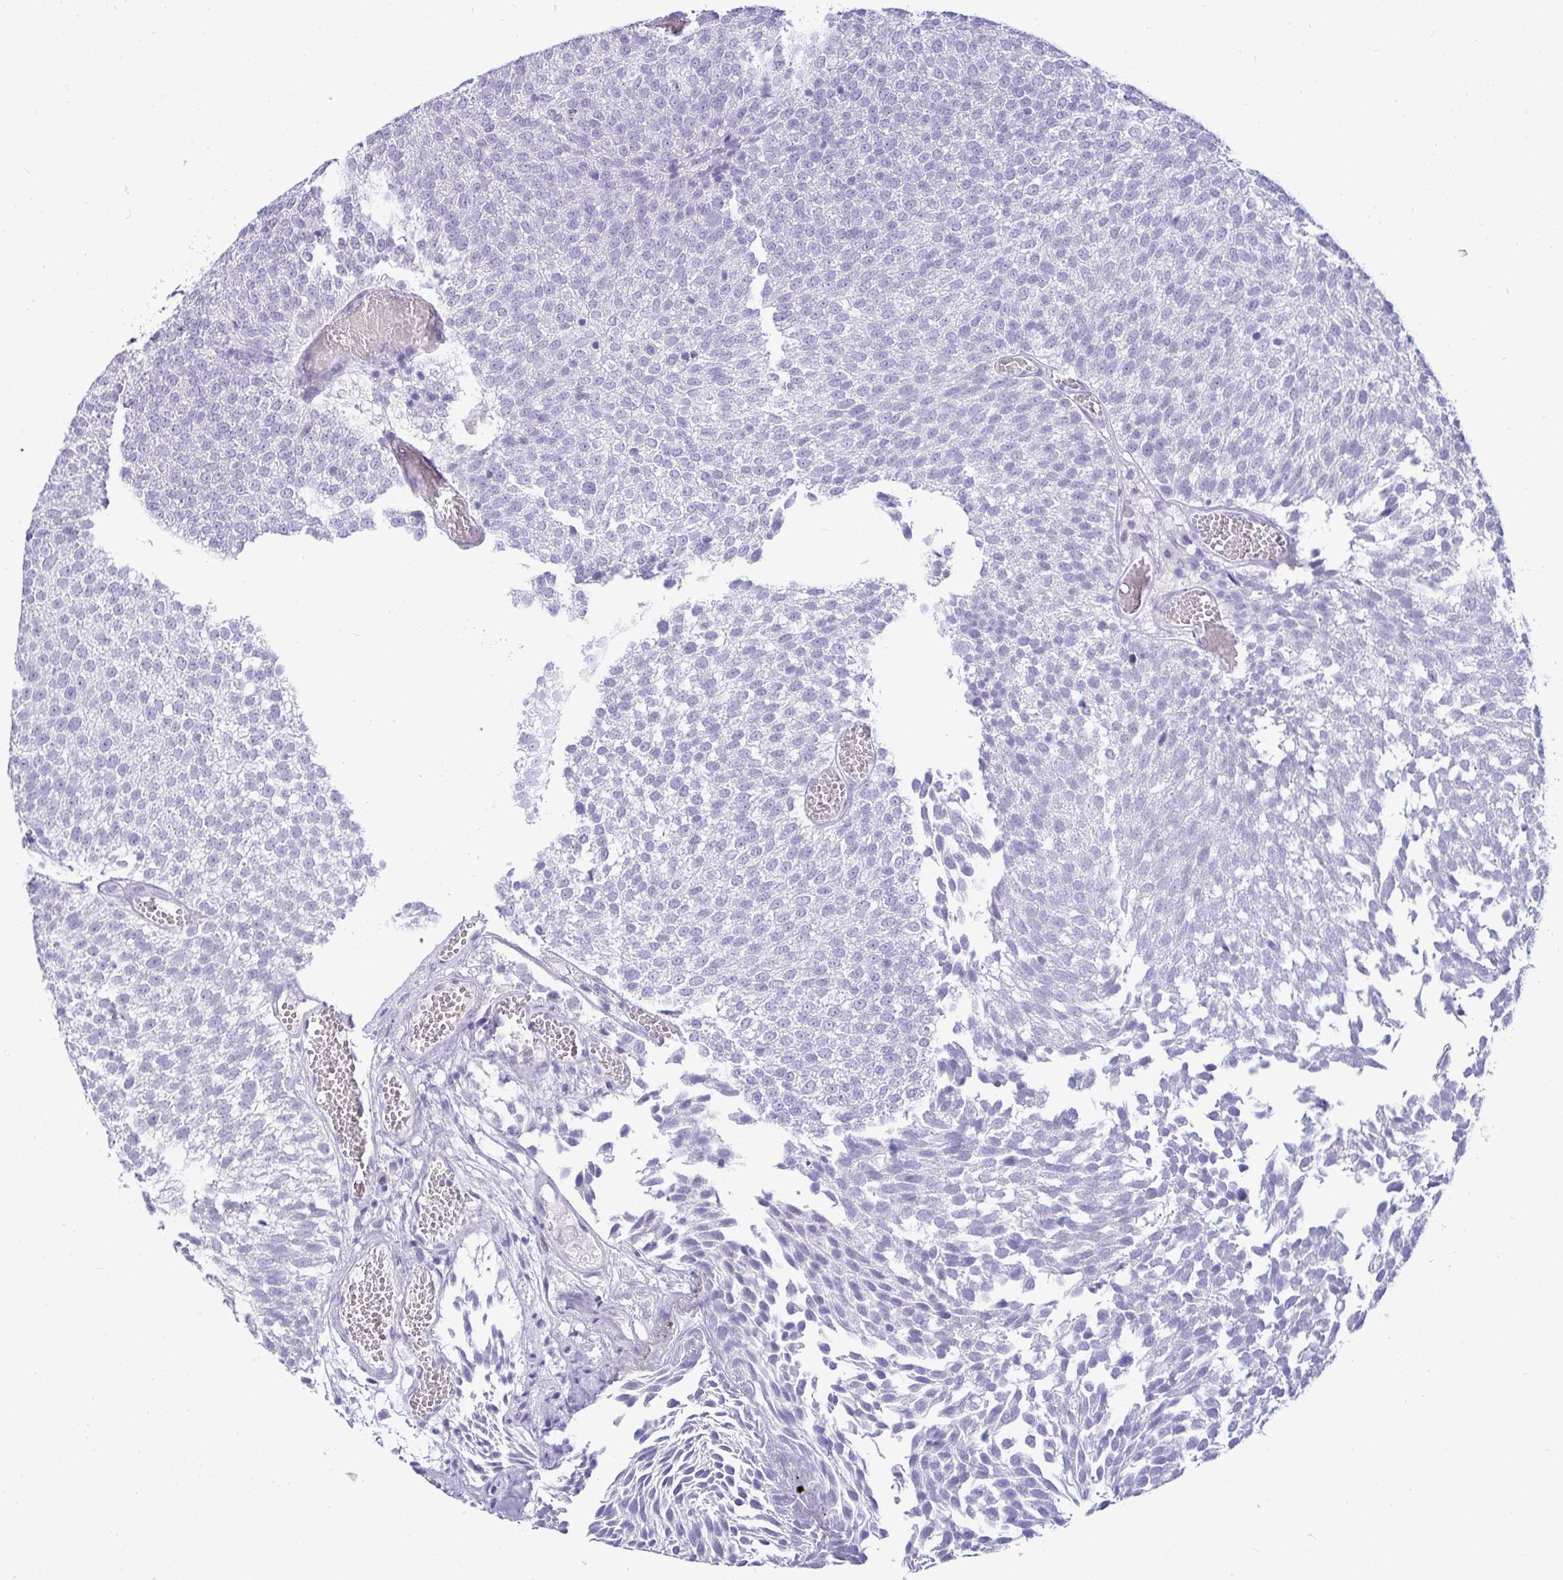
{"staining": {"intensity": "negative", "quantity": "none", "location": "none"}, "tissue": "urothelial cancer", "cell_type": "Tumor cells", "image_type": "cancer", "snomed": [{"axis": "morphology", "description": "Urothelial carcinoma, Low grade"}, {"axis": "topography", "description": "Urinary bladder"}], "caption": "Tumor cells show no significant protein expression in urothelial cancer.", "gene": "HSPB6", "patient": {"sex": "female", "age": 79}}